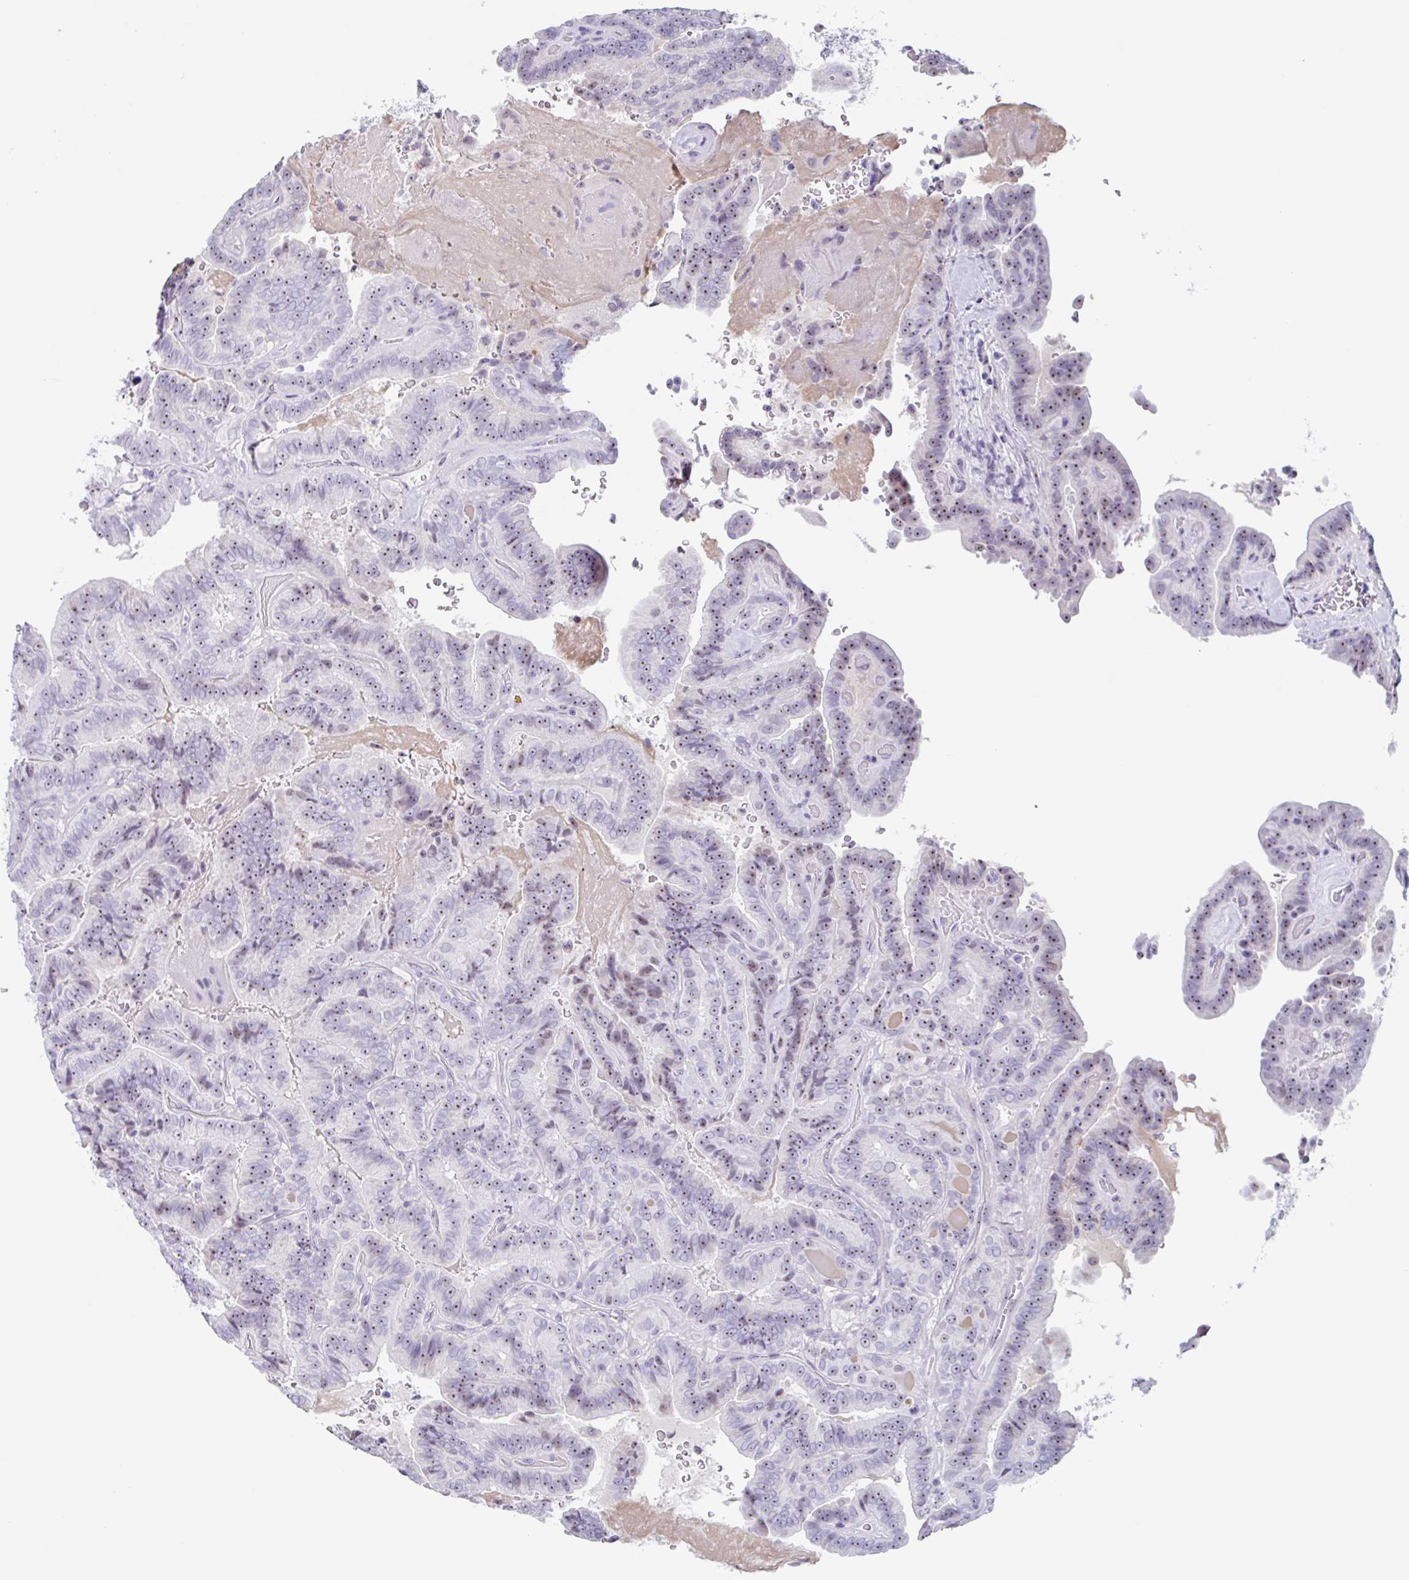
{"staining": {"intensity": "moderate", "quantity": "25%-75%", "location": "nuclear"}, "tissue": "thyroid cancer", "cell_type": "Tumor cells", "image_type": "cancer", "snomed": [{"axis": "morphology", "description": "Papillary adenocarcinoma, NOS"}, {"axis": "topography", "description": "Thyroid gland"}], "caption": "Thyroid cancer (papillary adenocarcinoma) stained for a protein (brown) reveals moderate nuclear positive positivity in about 25%-75% of tumor cells.", "gene": "LENG9", "patient": {"sex": "male", "age": 61}}